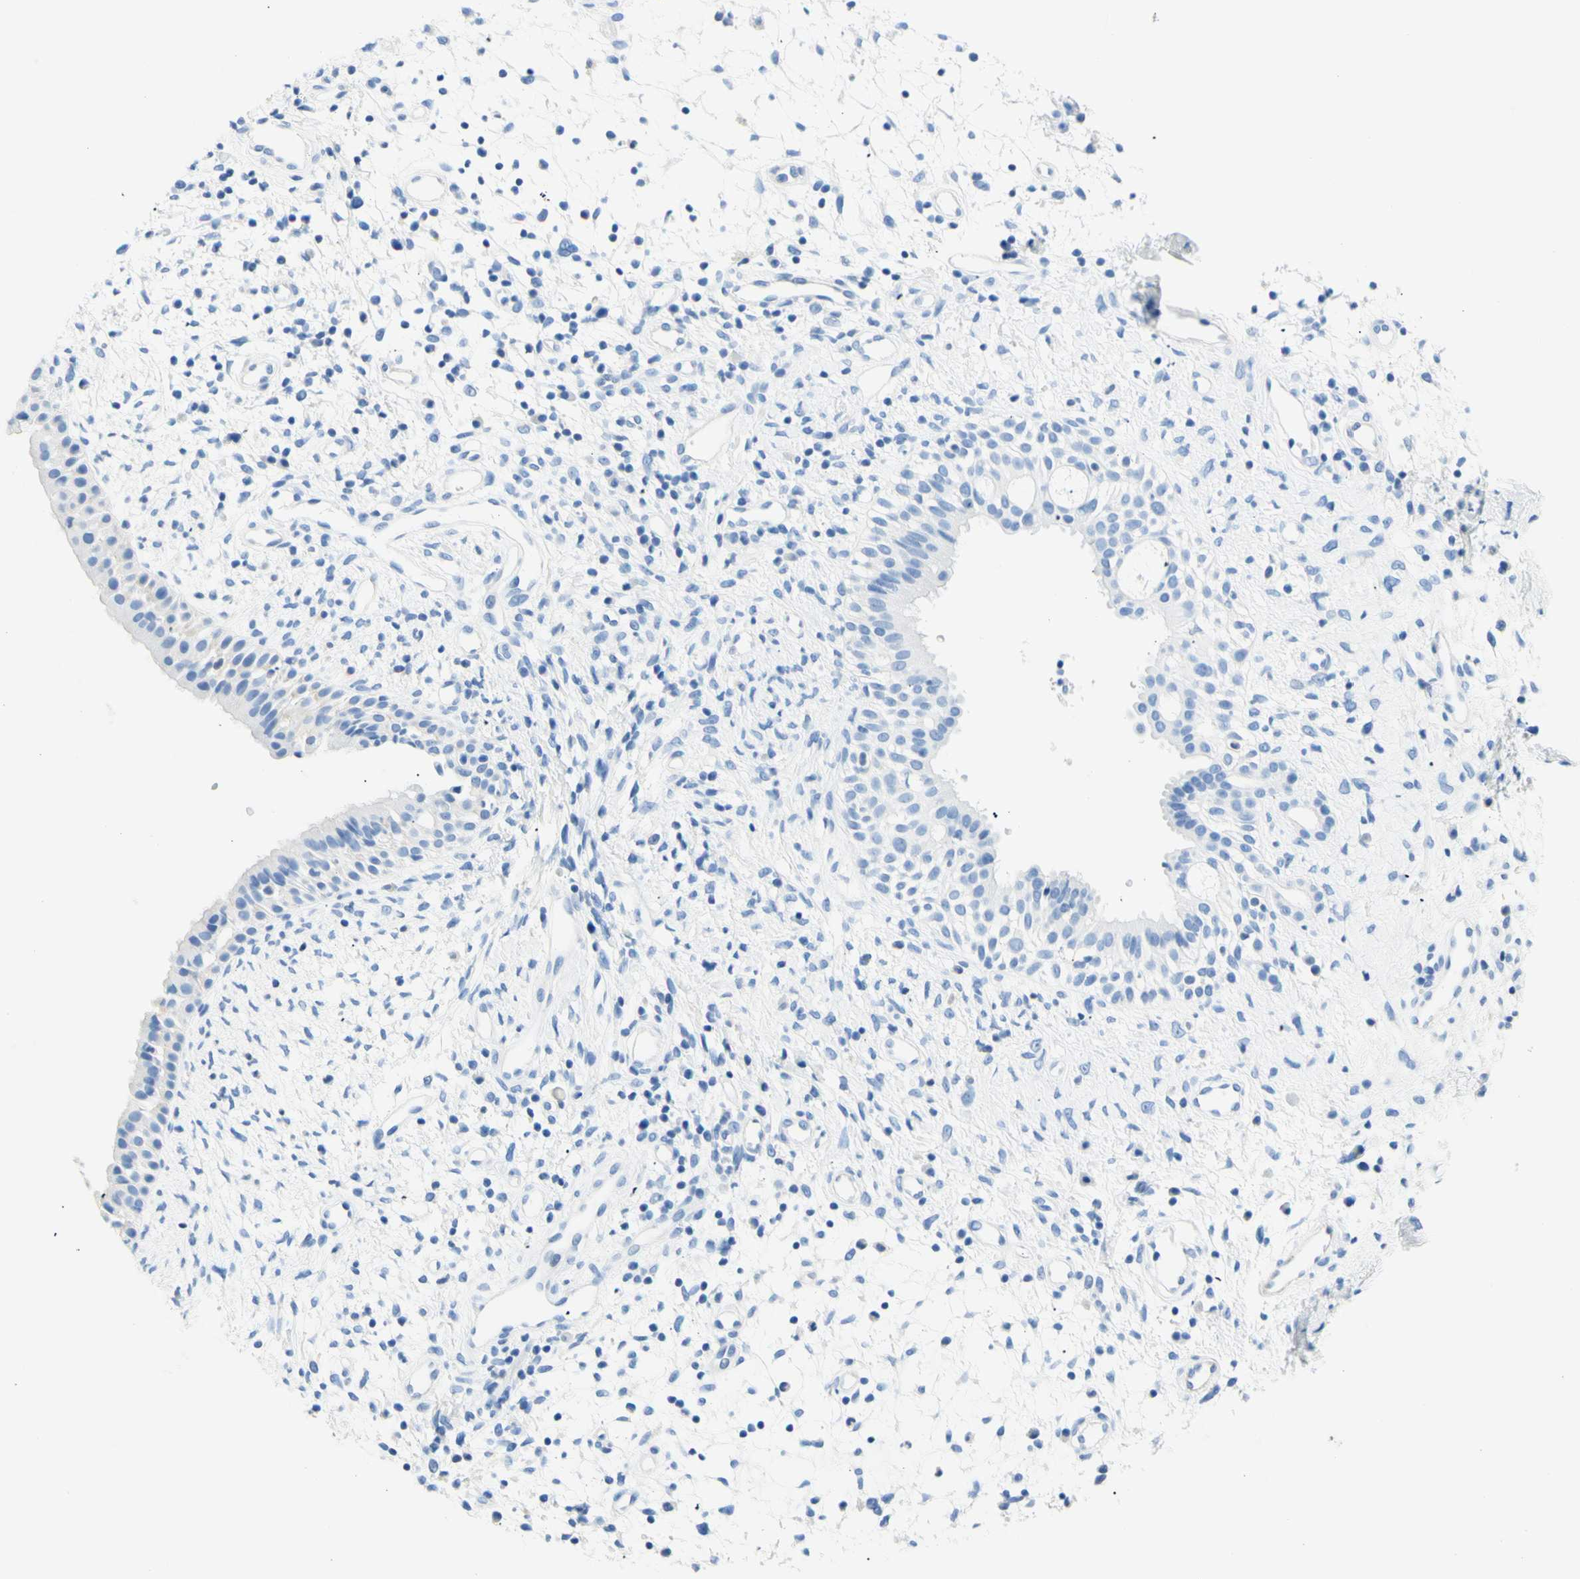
{"staining": {"intensity": "negative", "quantity": "none", "location": "none"}, "tissue": "nasopharynx", "cell_type": "Respiratory epithelial cells", "image_type": "normal", "snomed": [{"axis": "morphology", "description": "Normal tissue, NOS"}, {"axis": "topography", "description": "Nasopharynx"}], "caption": "Immunohistochemistry of benign human nasopharynx shows no staining in respiratory epithelial cells.", "gene": "HPCA", "patient": {"sex": "male", "age": 22}}